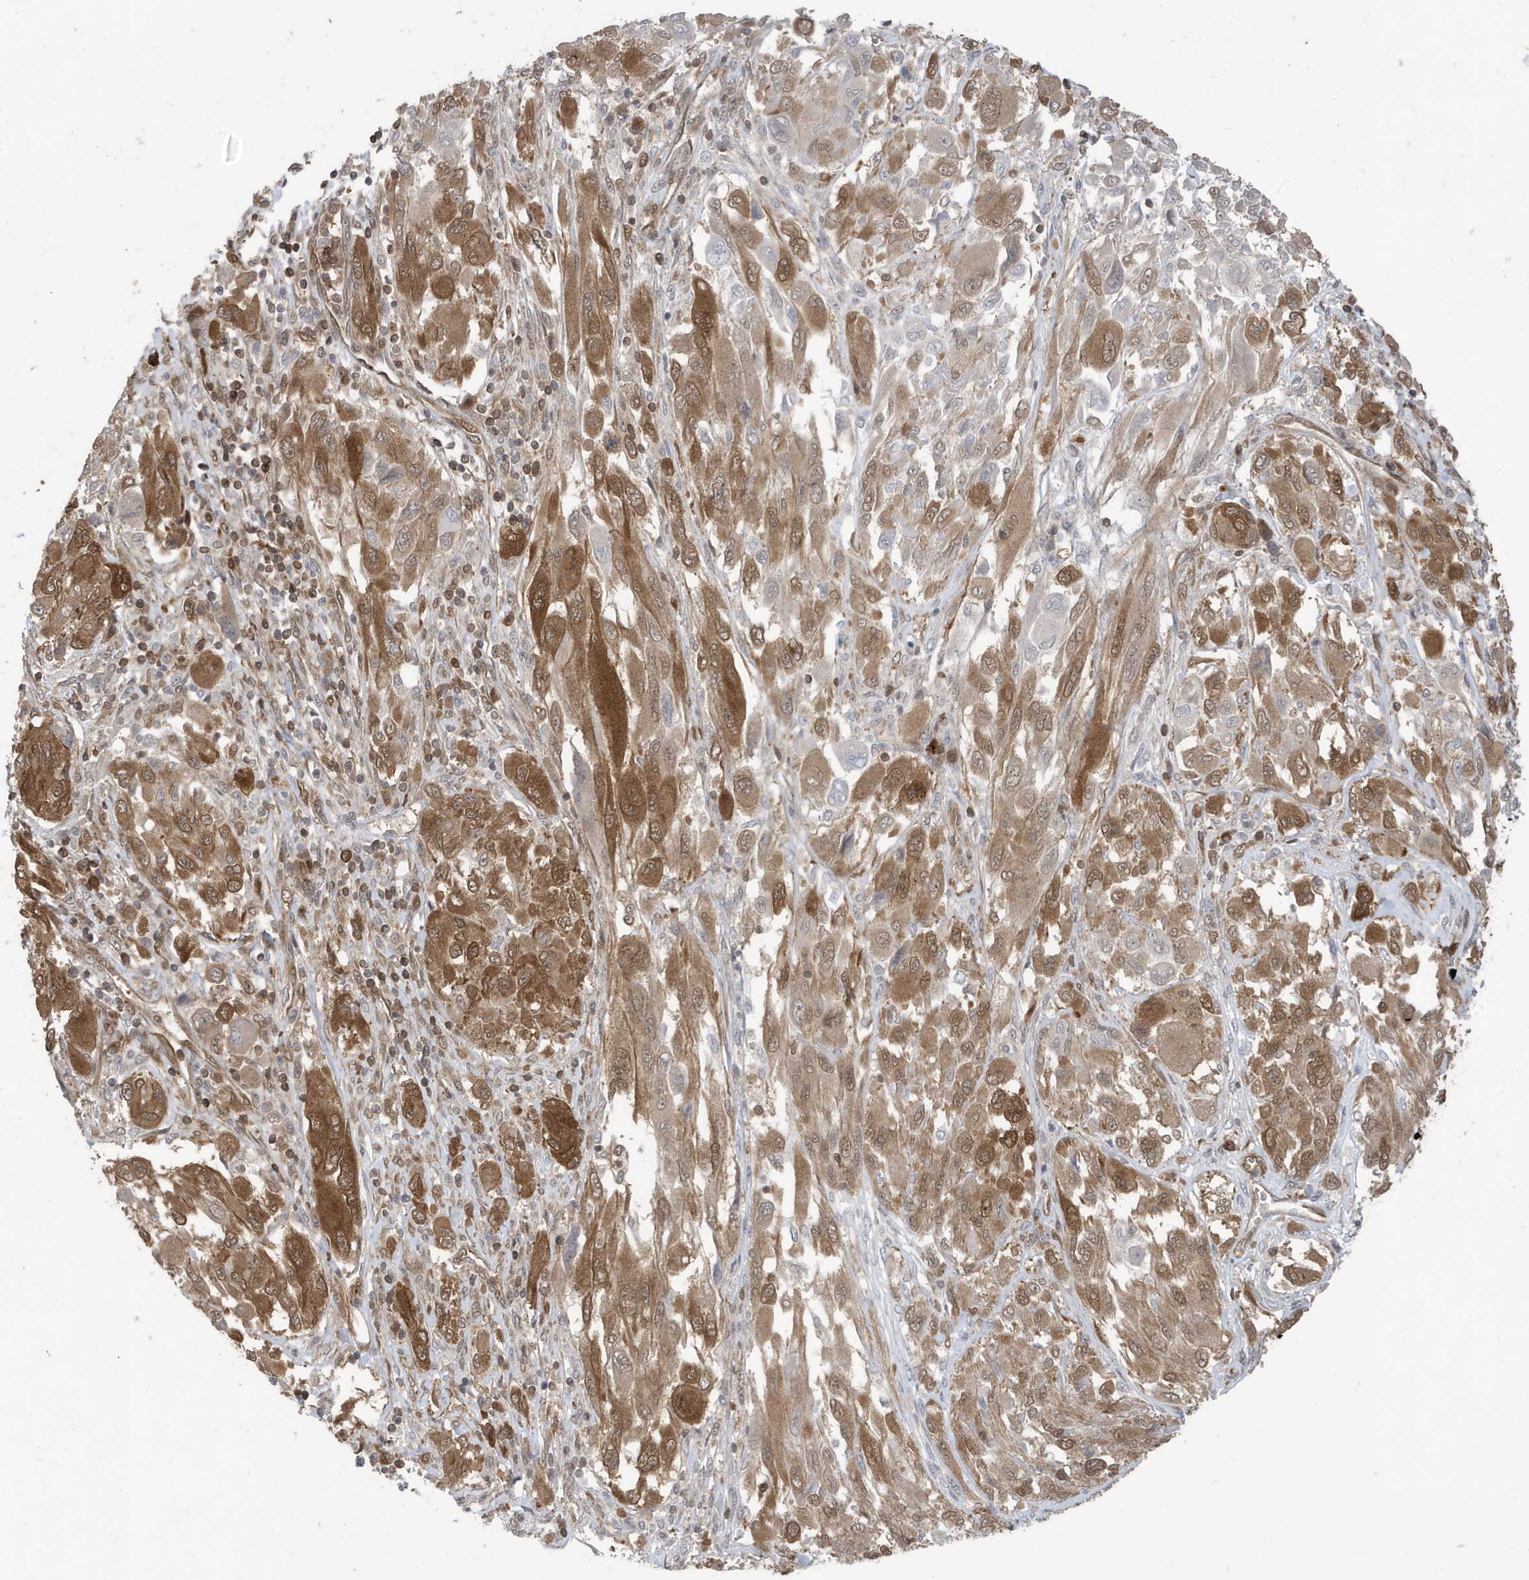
{"staining": {"intensity": "moderate", "quantity": ">75%", "location": "cytoplasmic/membranous,nuclear"}, "tissue": "melanoma", "cell_type": "Tumor cells", "image_type": "cancer", "snomed": [{"axis": "morphology", "description": "Malignant melanoma, NOS"}, {"axis": "topography", "description": "Skin"}], "caption": "Protein staining of melanoma tissue demonstrates moderate cytoplasmic/membranous and nuclear expression in about >75% of tumor cells.", "gene": "UBQLN1", "patient": {"sex": "female", "age": 91}}